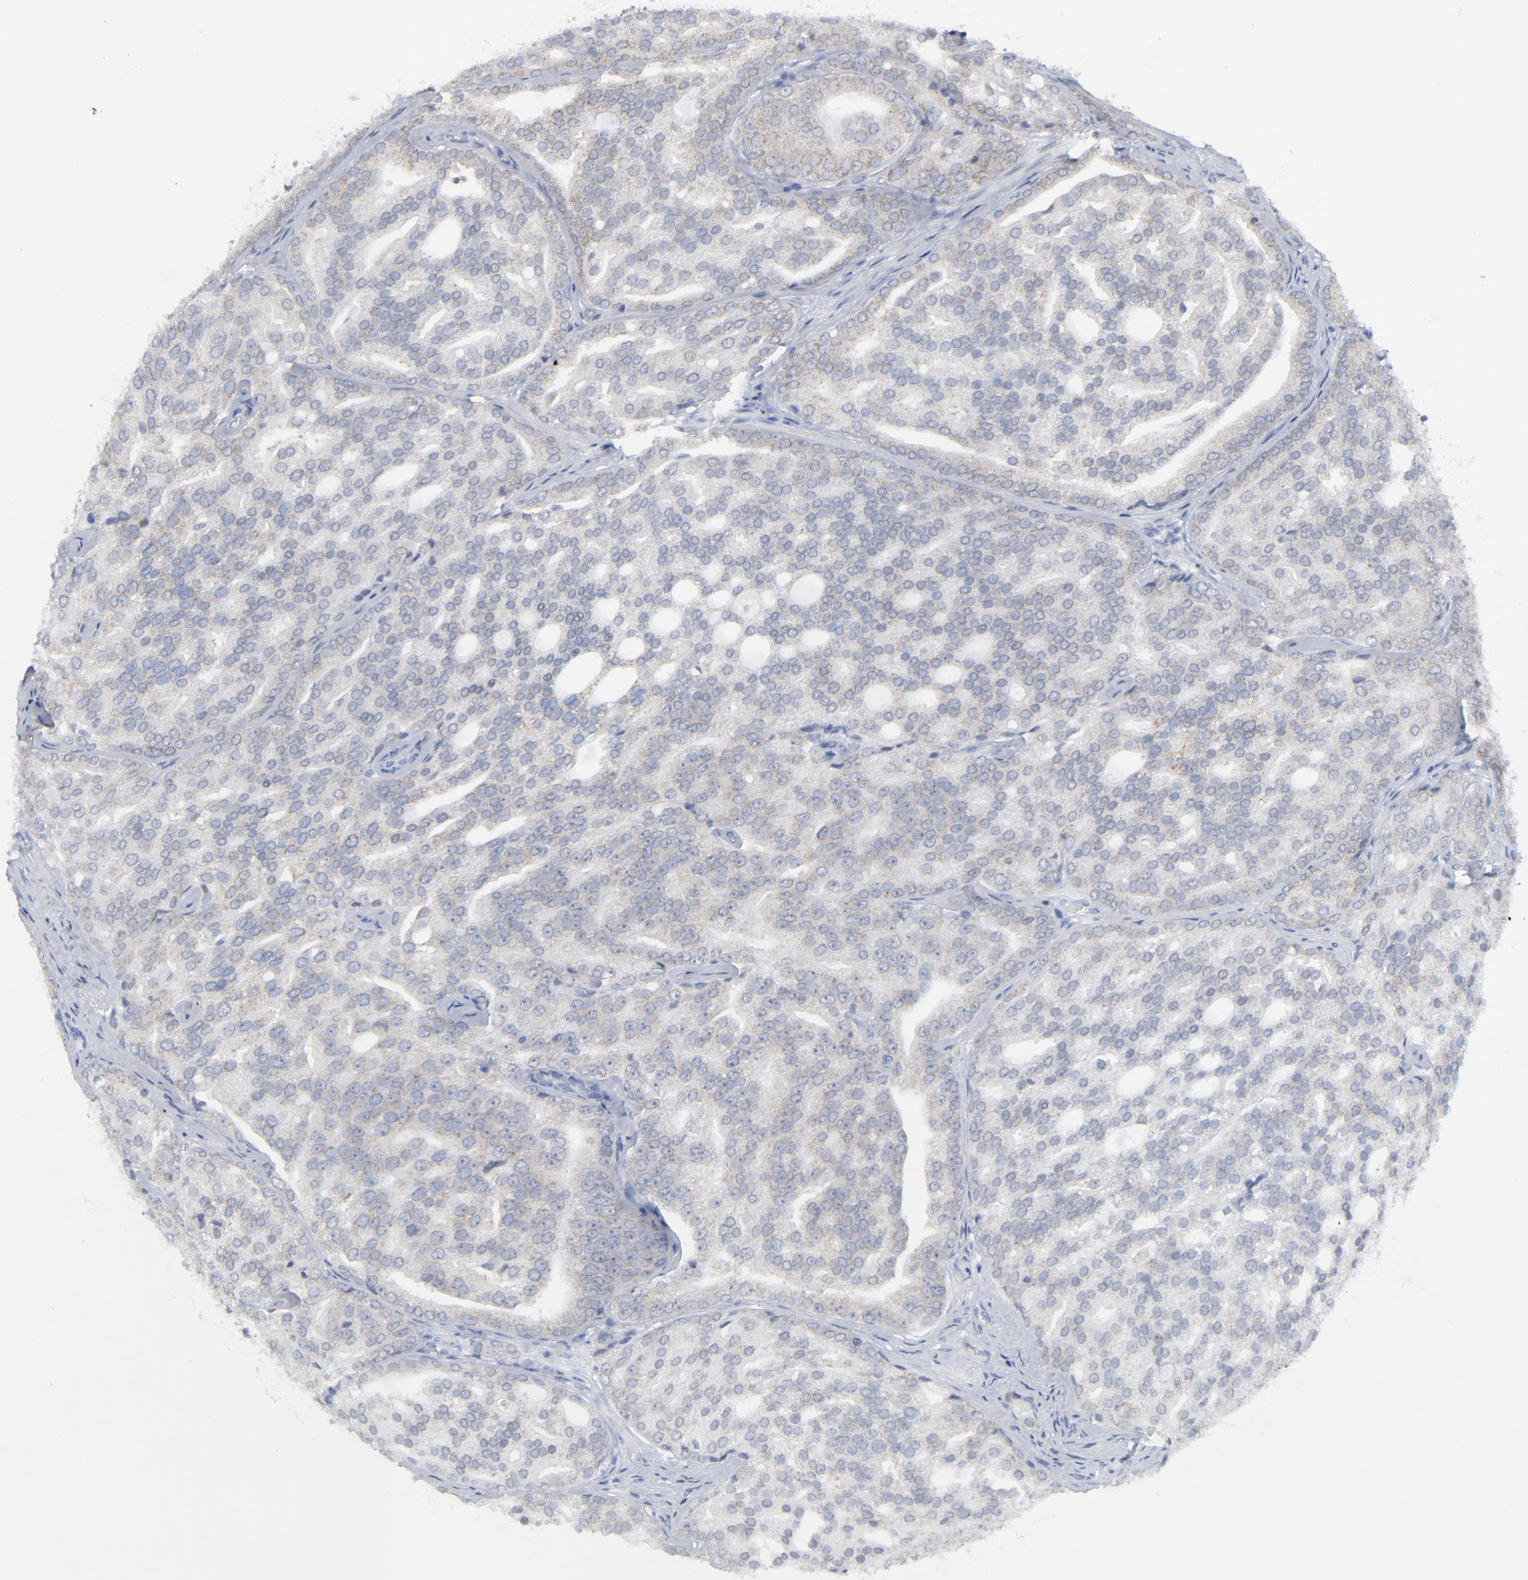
{"staining": {"intensity": "negative", "quantity": "none", "location": "none"}, "tissue": "prostate cancer", "cell_type": "Tumor cells", "image_type": "cancer", "snomed": [{"axis": "morphology", "description": "Adenocarcinoma, High grade"}, {"axis": "topography", "description": "Prostate"}], "caption": "This is an immunohistochemistry histopathology image of prostate cancer. There is no staining in tumor cells.", "gene": "NUP88", "patient": {"sex": "male", "age": 64}}